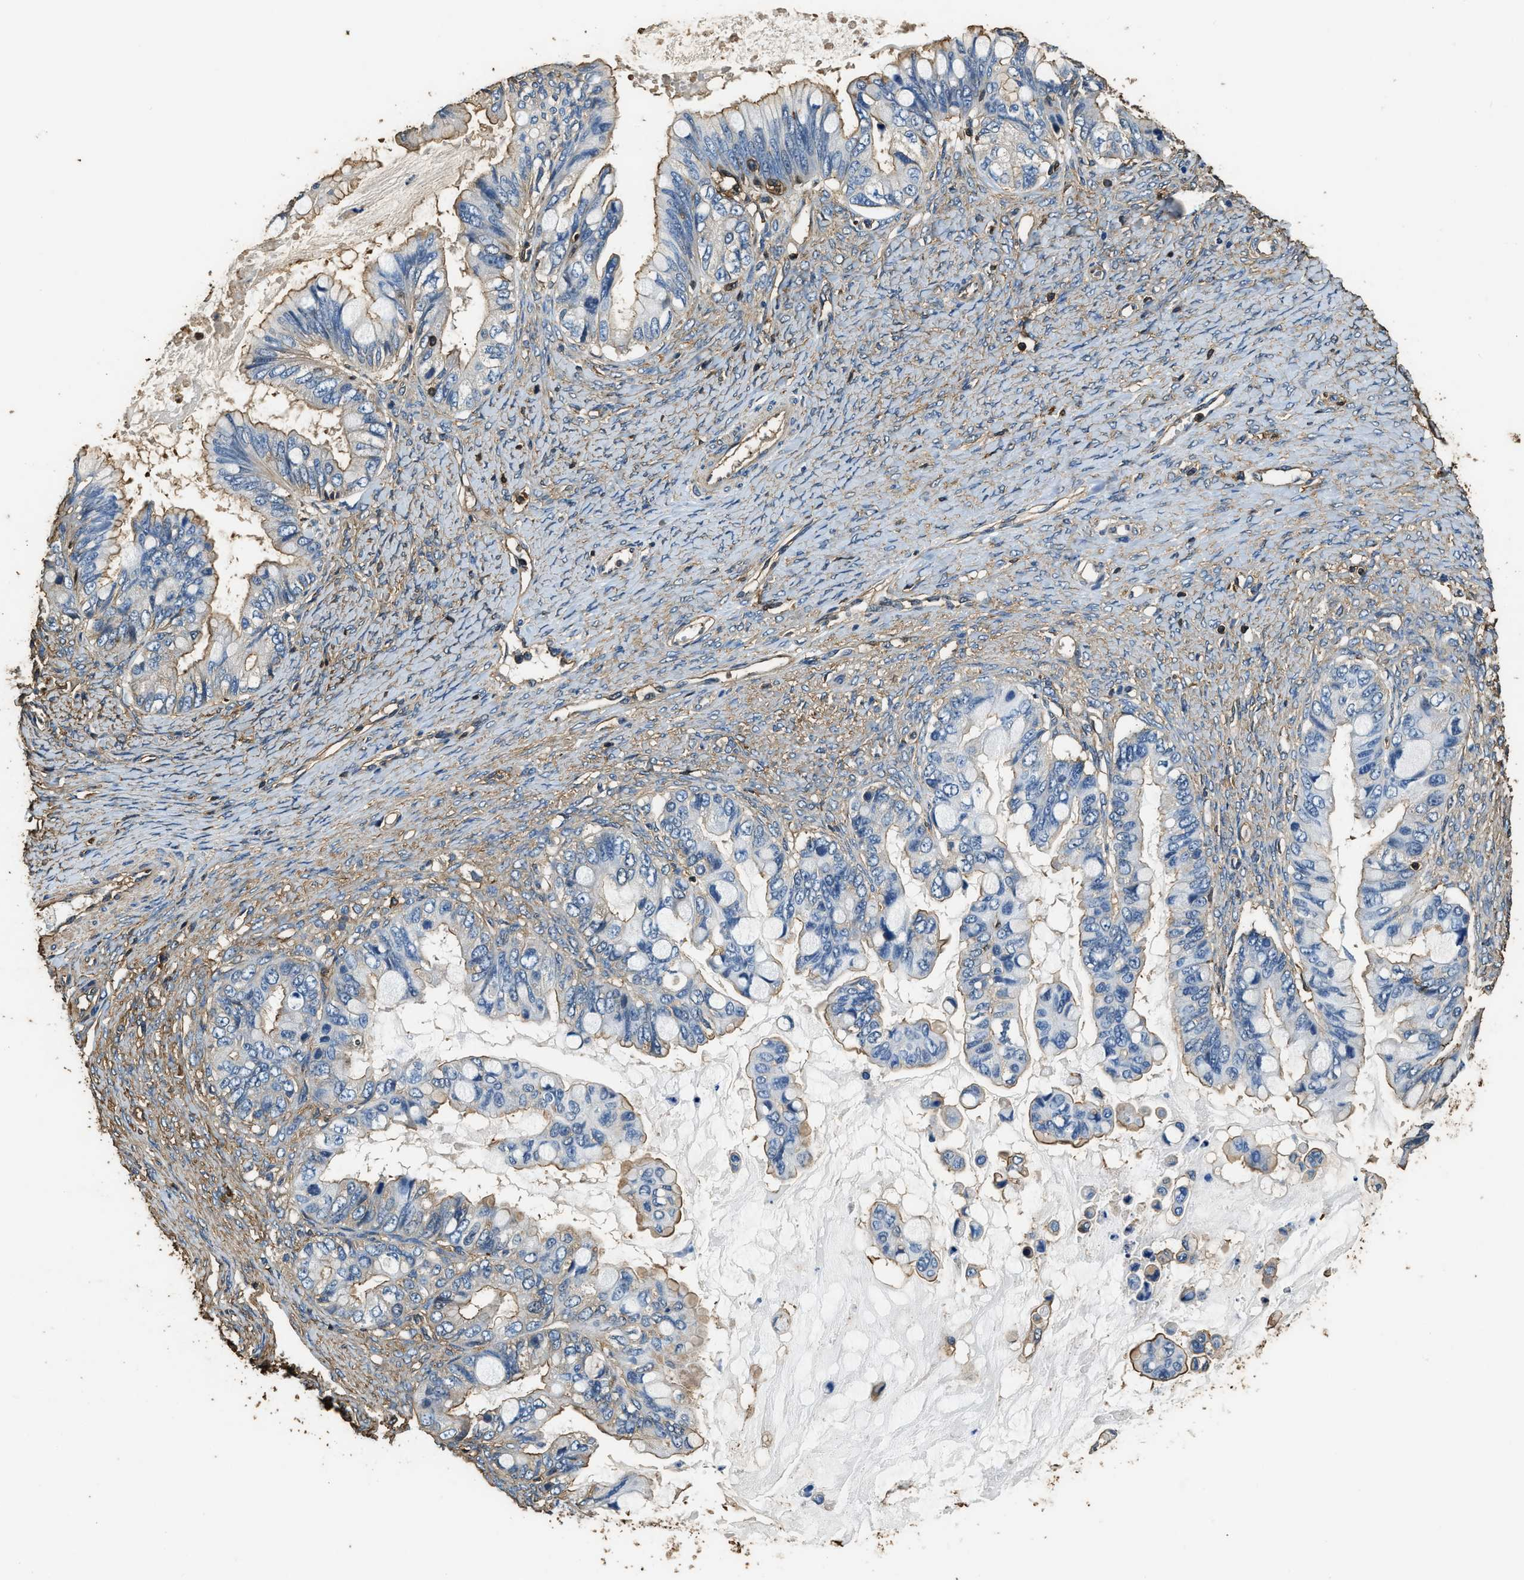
{"staining": {"intensity": "moderate", "quantity": "25%-75%", "location": "cytoplasmic/membranous"}, "tissue": "ovarian cancer", "cell_type": "Tumor cells", "image_type": "cancer", "snomed": [{"axis": "morphology", "description": "Cystadenocarcinoma, mucinous, NOS"}, {"axis": "topography", "description": "Ovary"}], "caption": "This is an image of IHC staining of ovarian cancer (mucinous cystadenocarcinoma), which shows moderate expression in the cytoplasmic/membranous of tumor cells.", "gene": "ACCS", "patient": {"sex": "female", "age": 80}}